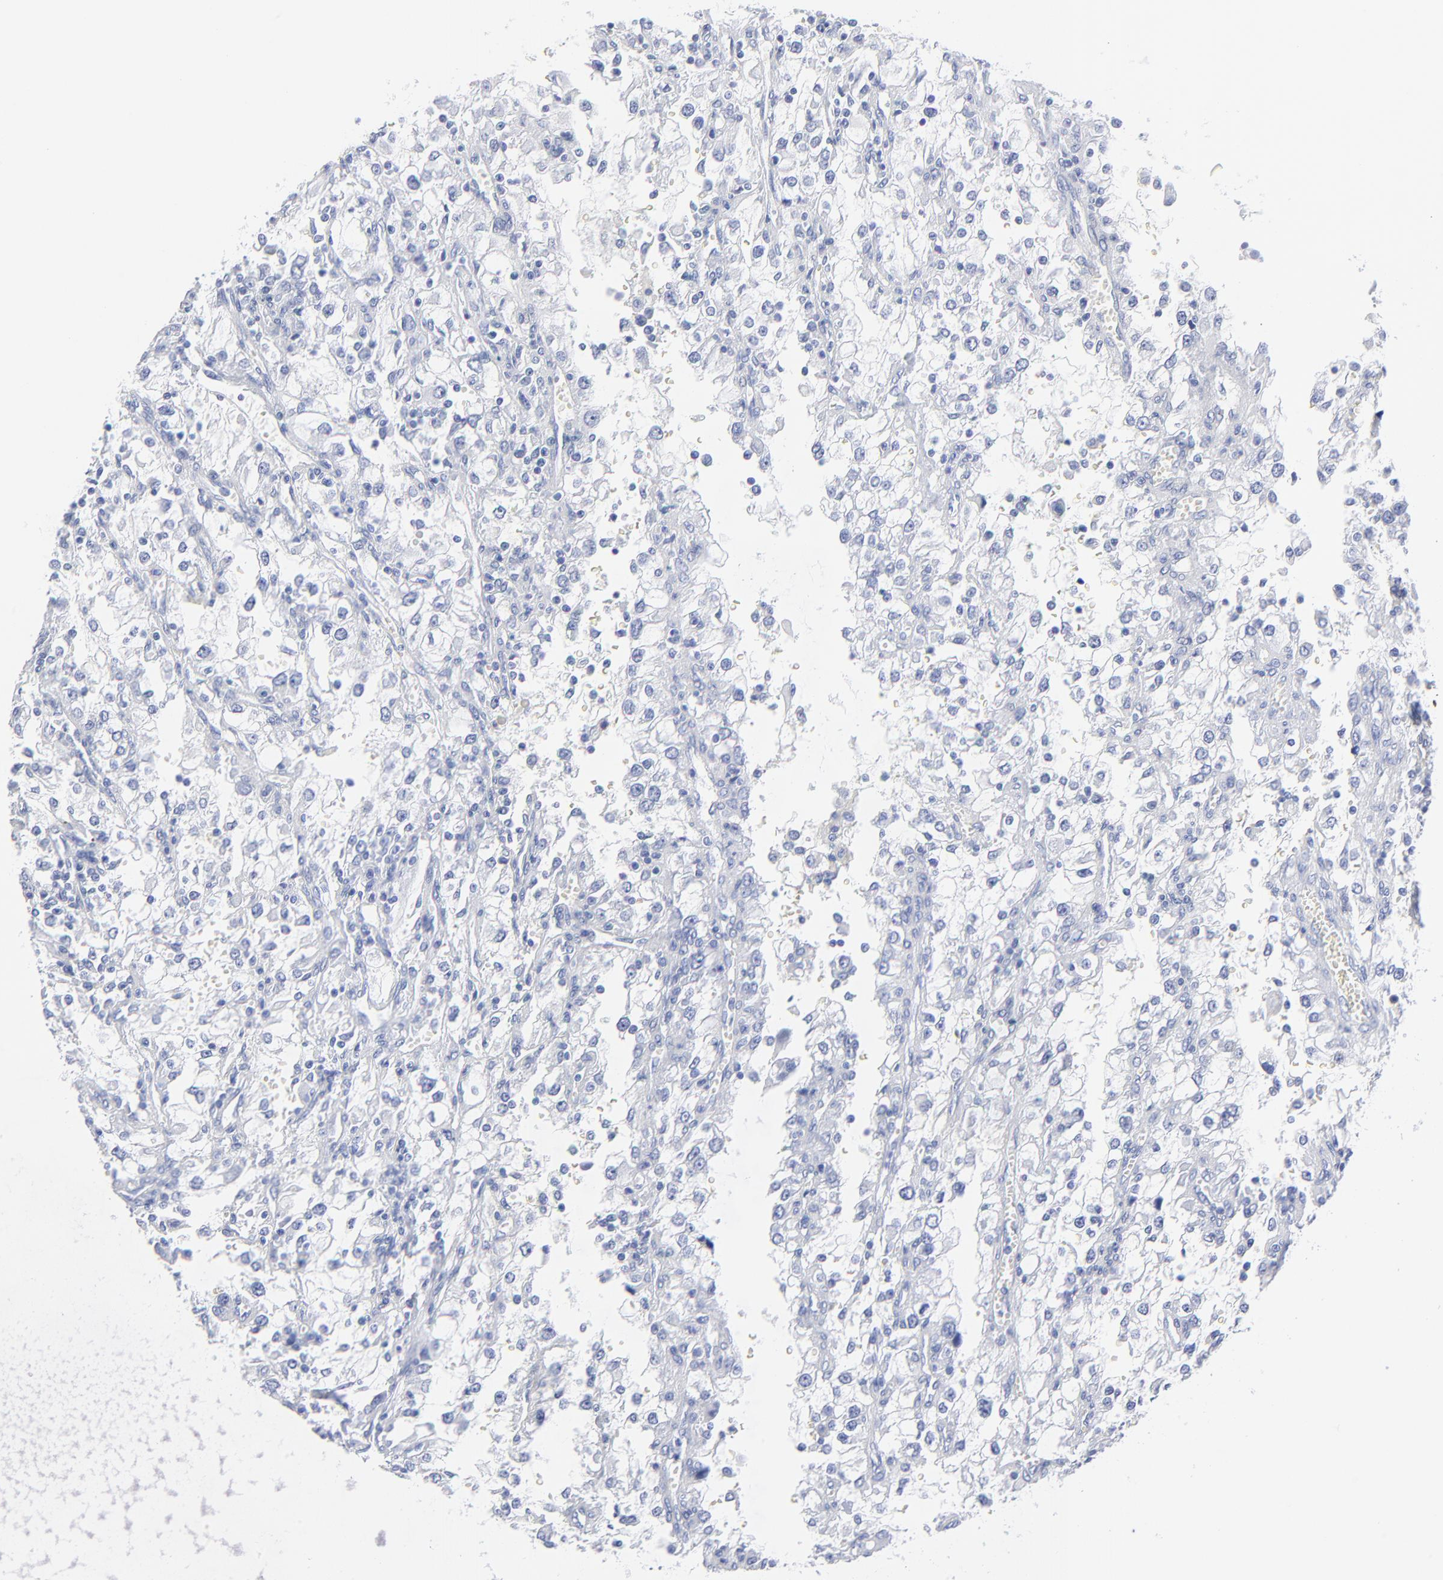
{"staining": {"intensity": "negative", "quantity": "none", "location": "none"}, "tissue": "renal cancer", "cell_type": "Tumor cells", "image_type": "cancer", "snomed": [{"axis": "morphology", "description": "Adenocarcinoma, NOS"}, {"axis": "topography", "description": "Kidney"}], "caption": "Immunohistochemical staining of human renal cancer exhibits no significant positivity in tumor cells.", "gene": "CNTN3", "patient": {"sex": "female", "age": 52}}